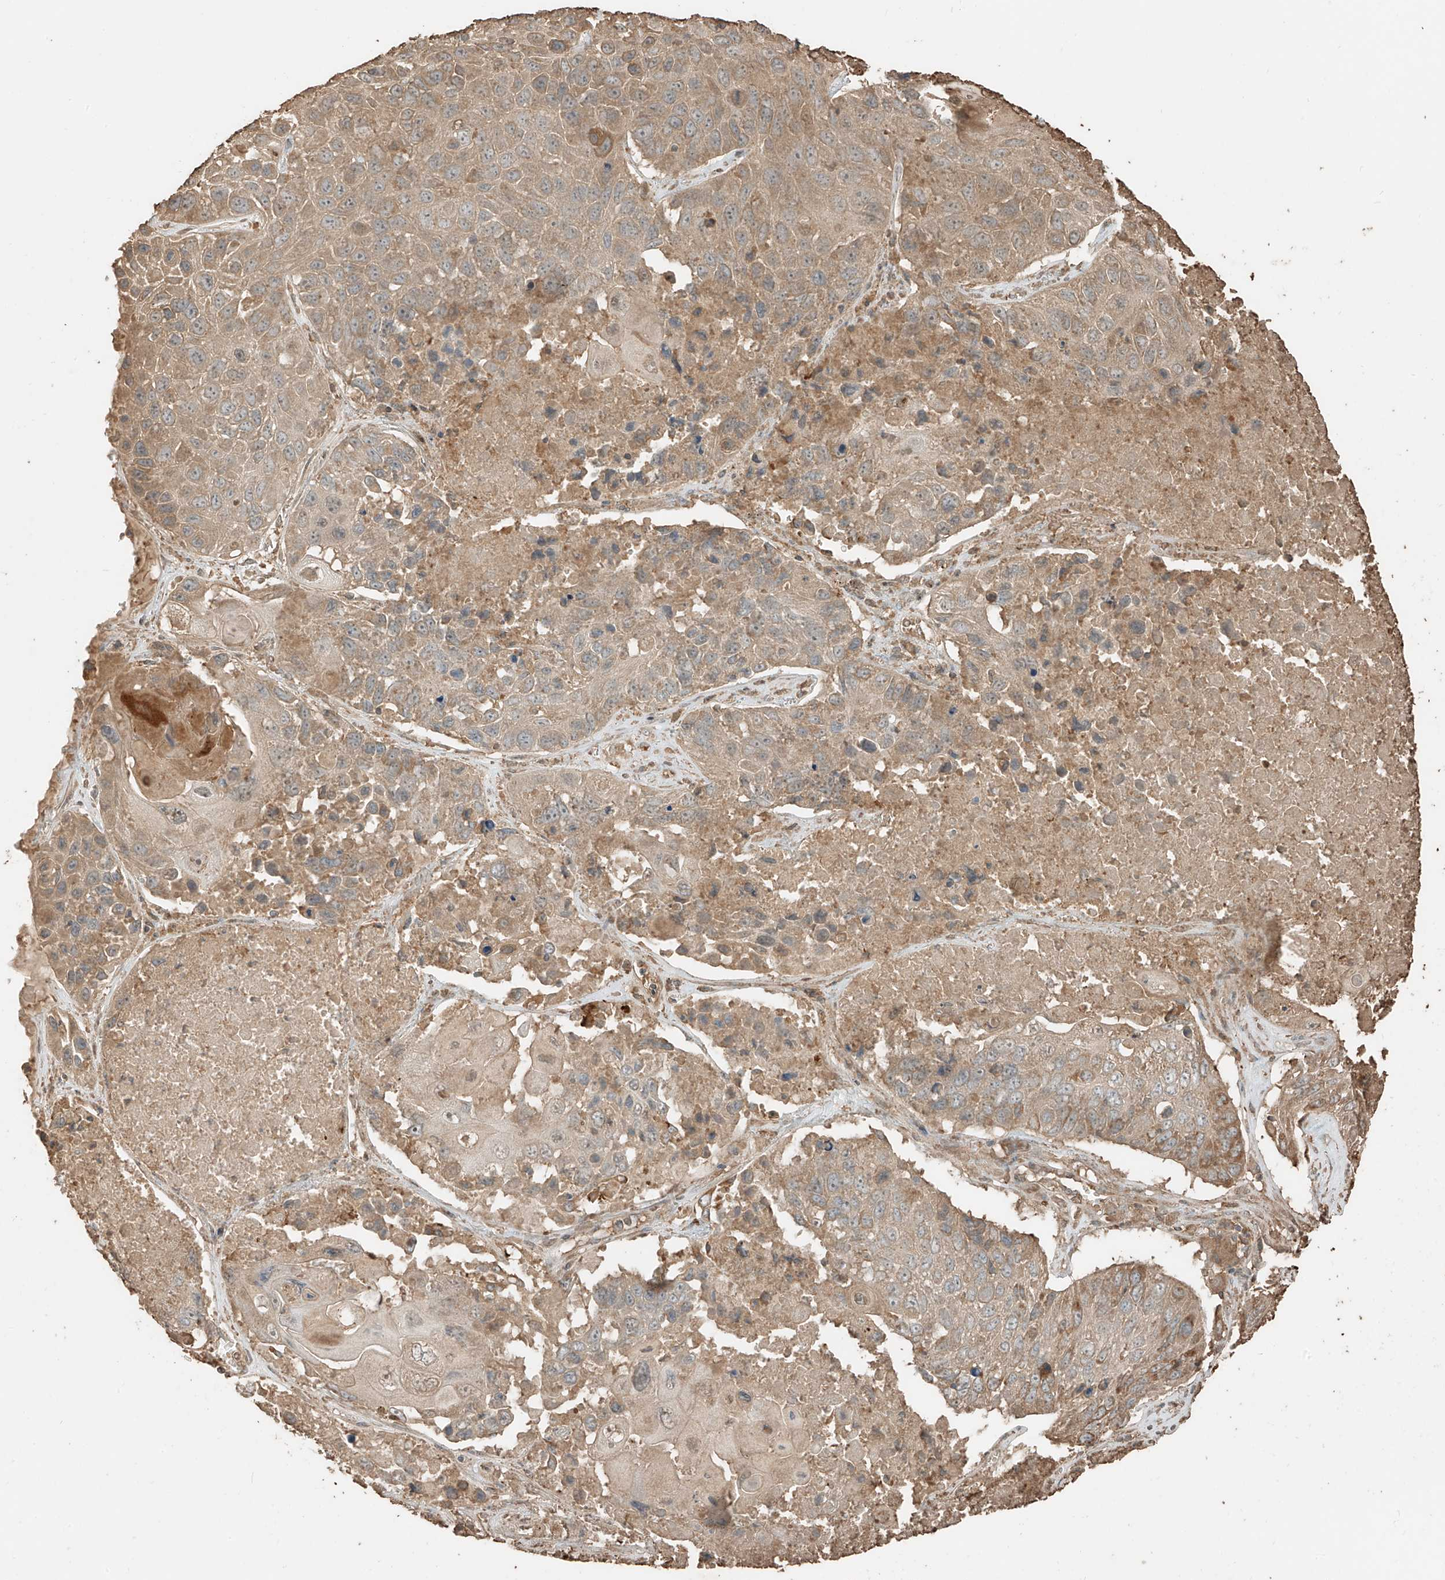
{"staining": {"intensity": "moderate", "quantity": ">75%", "location": "cytoplasmic/membranous"}, "tissue": "lung cancer", "cell_type": "Tumor cells", "image_type": "cancer", "snomed": [{"axis": "morphology", "description": "Squamous cell carcinoma, NOS"}, {"axis": "topography", "description": "Lung"}], "caption": "Tumor cells reveal moderate cytoplasmic/membranous staining in approximately >75% of cells in squamous cell carcinoma (lung).", "gene": "RFTN2", "patient": {"sex": "male", "age": 61}}